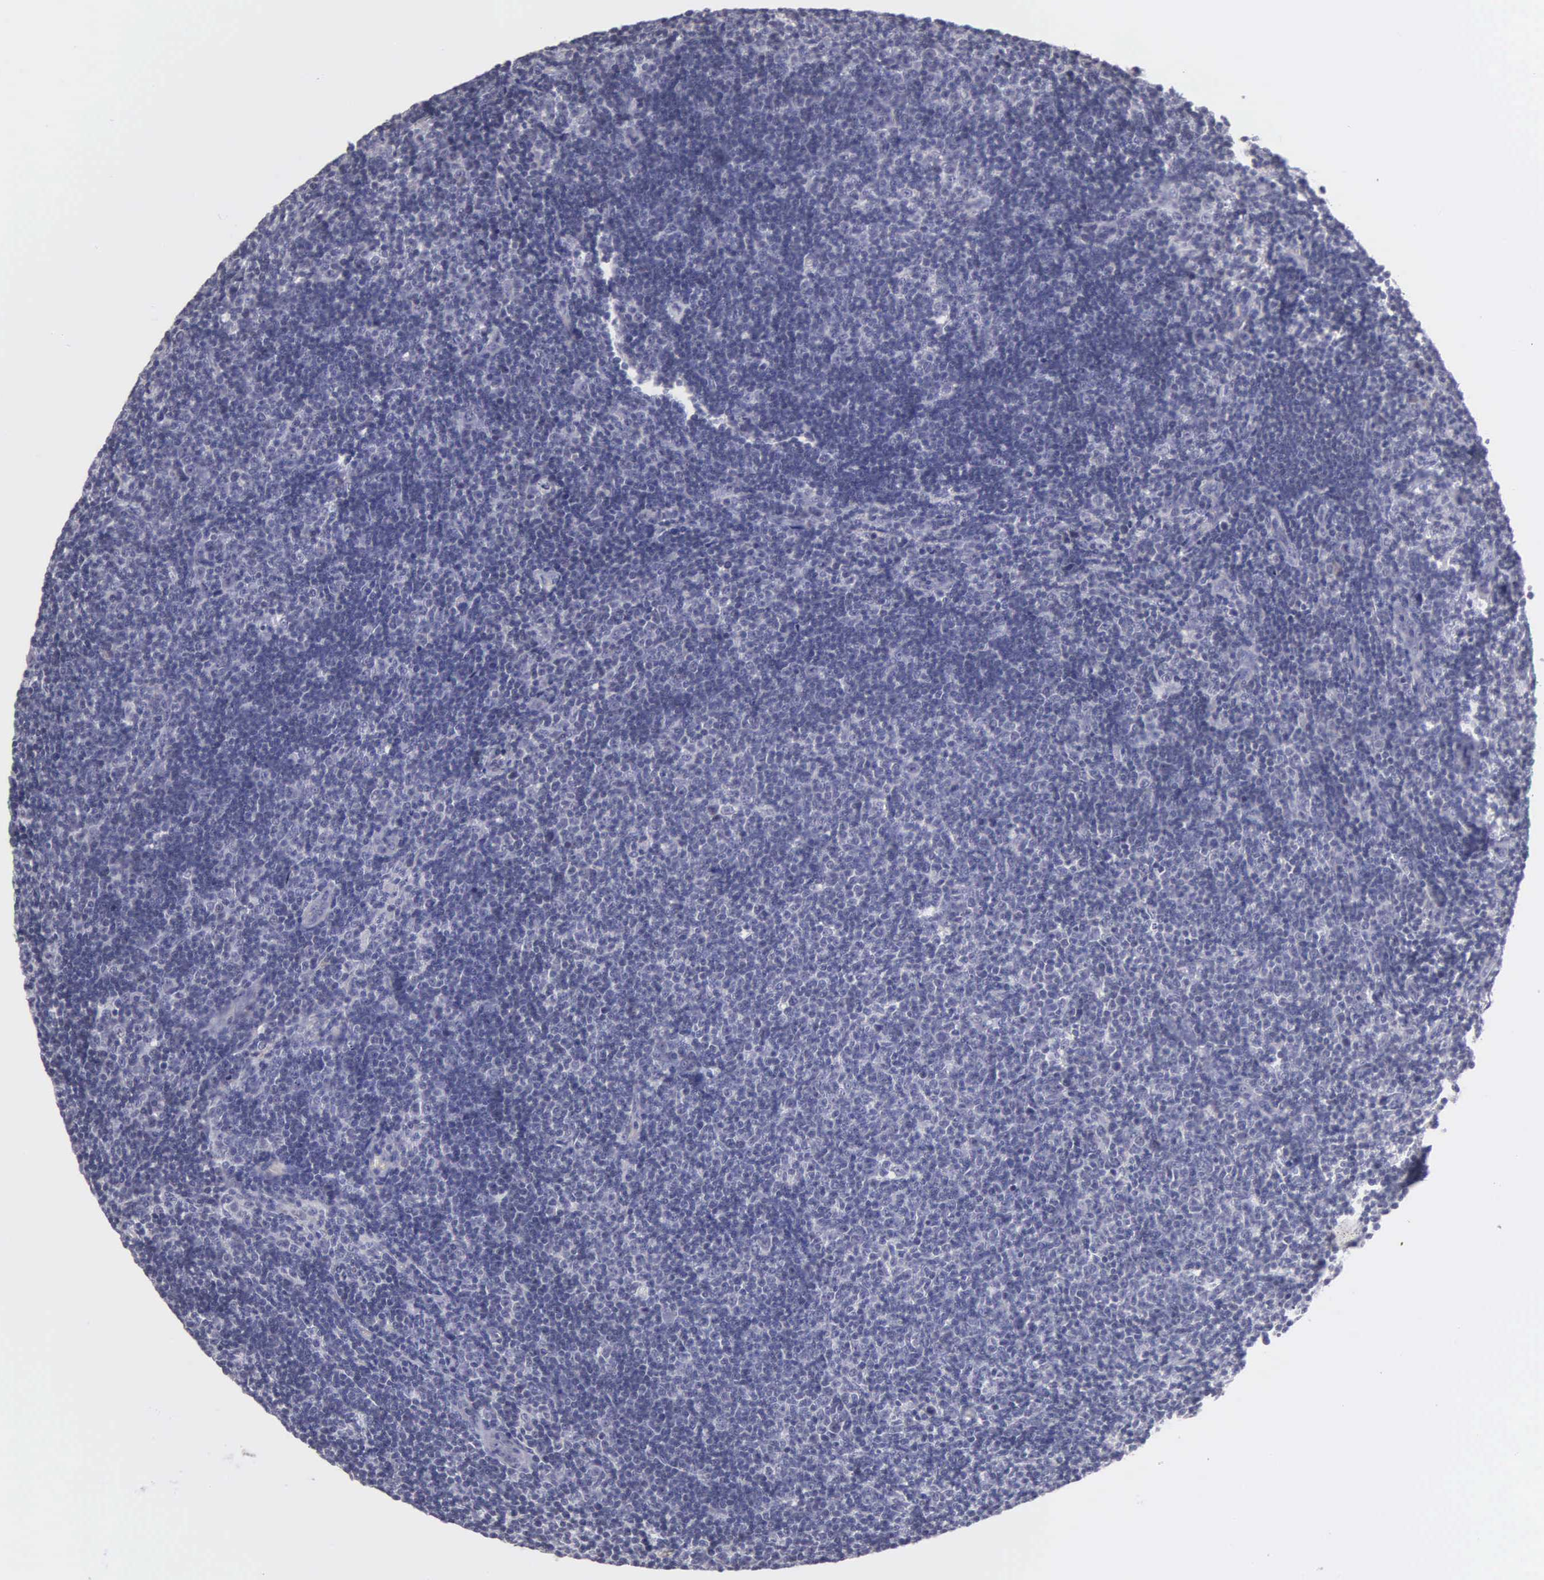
{"staining": {"intensity": "negative", "quantity": "none", "location": "none"}, "tissue": "lymphoma", "cell_type": "Tumor cells", "image_type": "cancer", "snomed": [{"axis": "morphology", "description": "Malignant lymphoma, non-Hodgkin's type, Low grade"}, {"axis": "topography", "description": "Lymph node"}], "caption": "Immunohistochemistry (IHC) photomicrograph of neoplastic tissue: malignant lymphoma, non-Hodgkin's type (low-grade) stained with DAB demonstrates no significant protein staining in tumor cells.", "gene": "BRD1", "patient": {"sex": "male", "age": 49}}